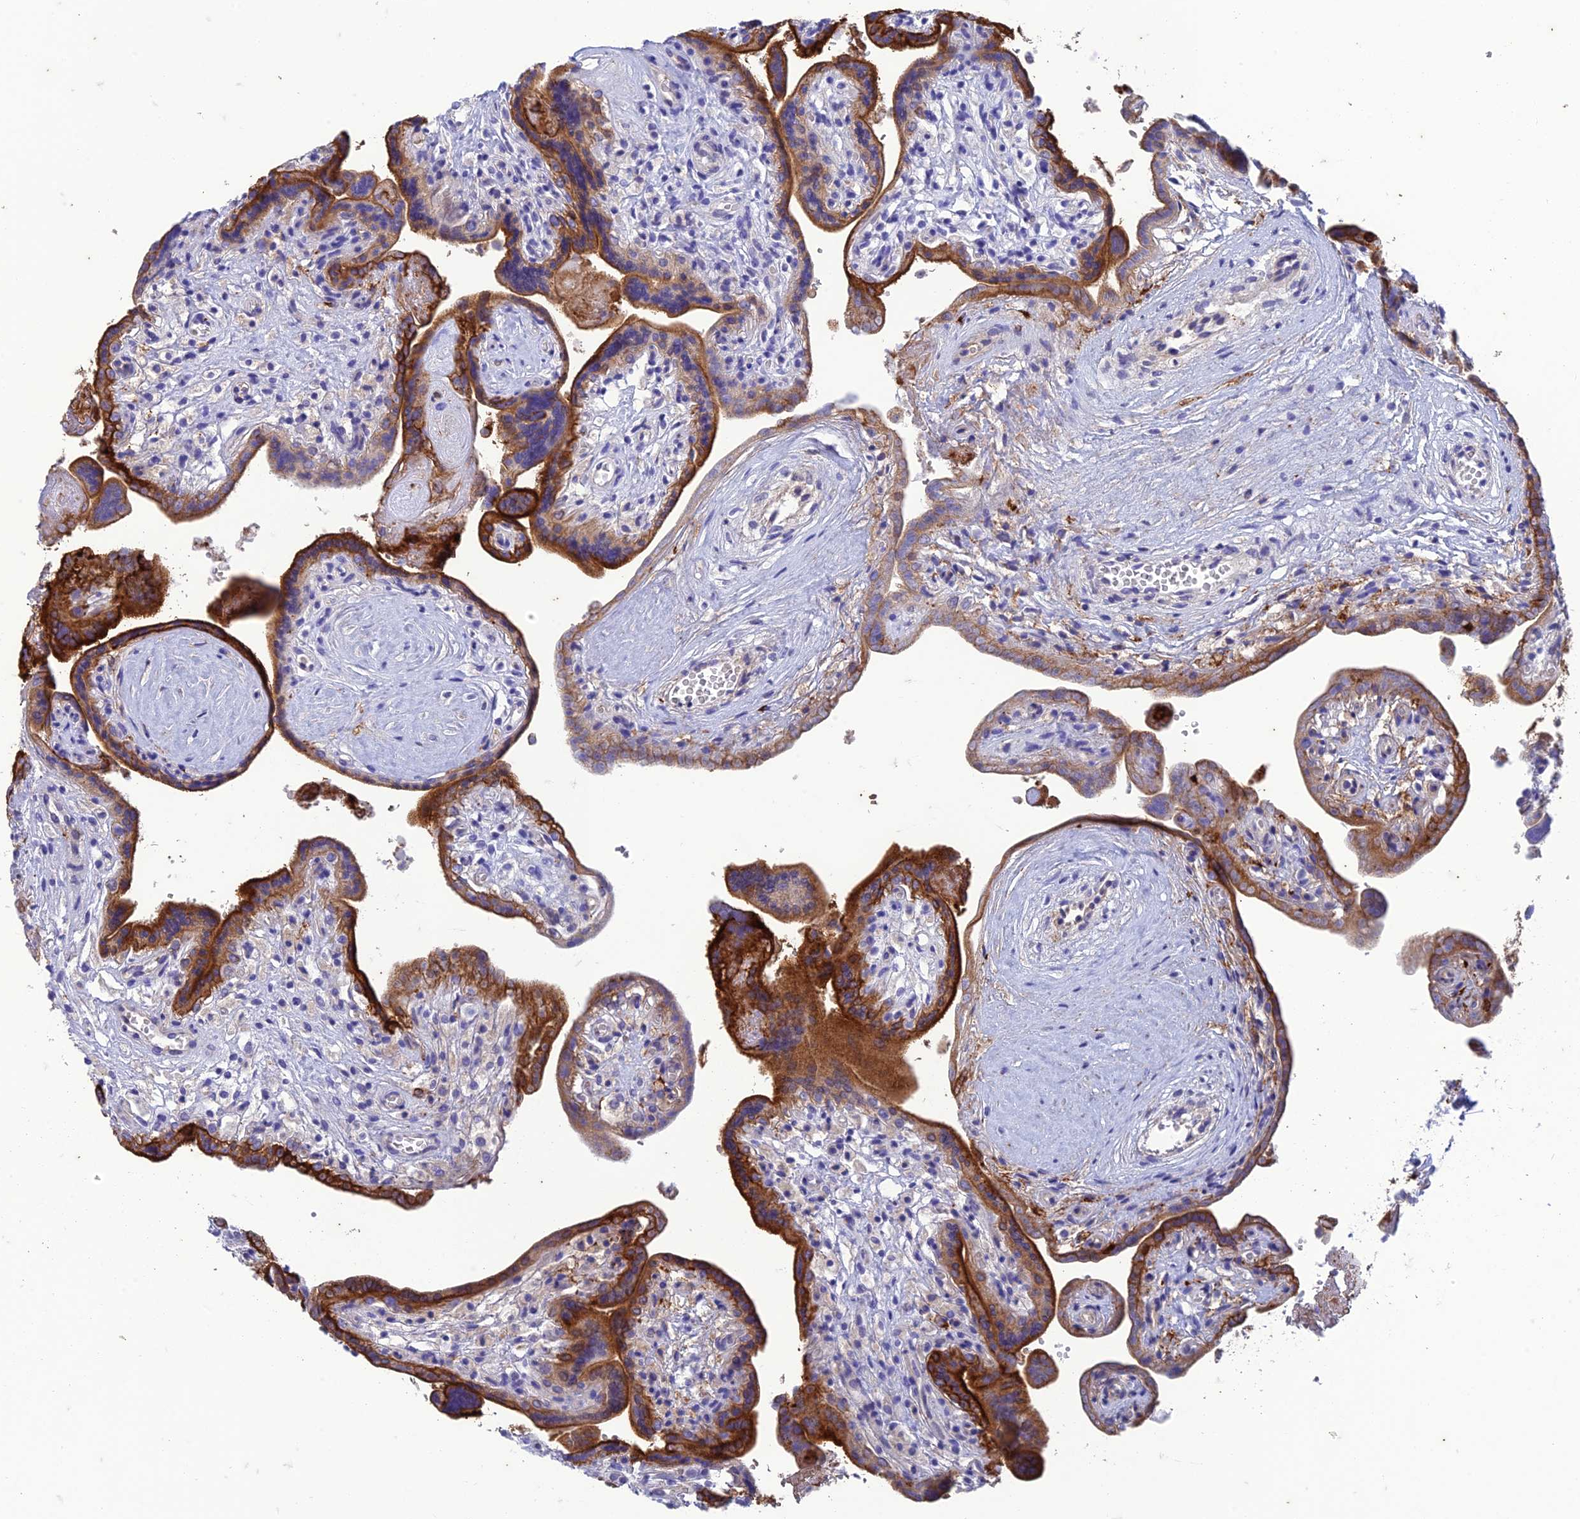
{"staining": {"intensity": "strong", "quantity": ">75%", "location": "cytoplasmic/membranous"}, "tissue": "placenta", "cell_type": "Trophoblastic cells", "image_type": "normal", "snomed": [{"axis": "morphology", "description": "Normal tissue, NOS"}, {"axis": "topography", "description": "Placenta"}], "caption": "Approximately >75% of trophoblastic cells in benign human placenta reveal strong cytoplasmic/membranous protein expression as visualized by brown immunohistochemical staining.", "gene": "FGF7", "patient": {"sex": "female", "age": 37}}